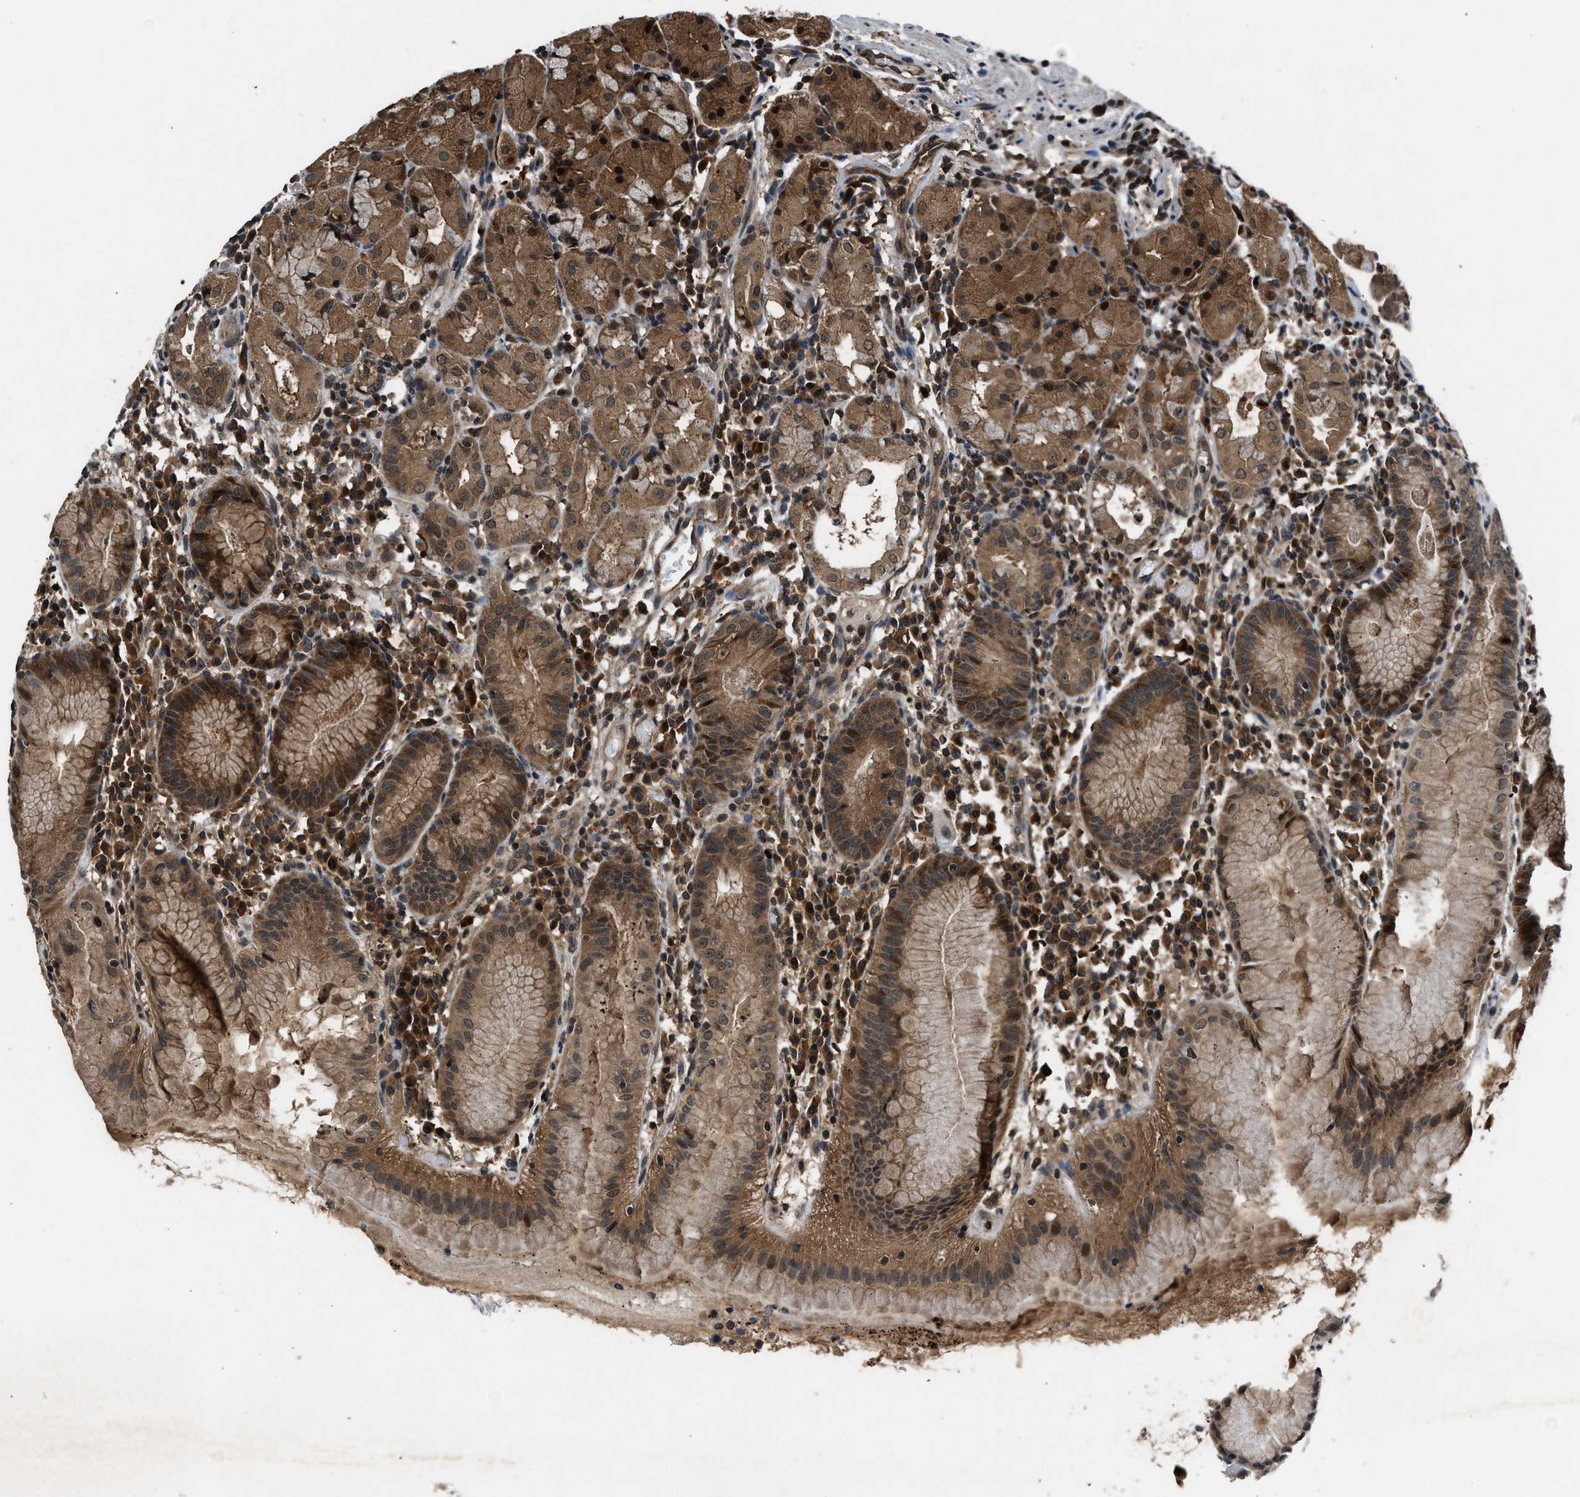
{"staining": {"intensity": "moderate", "quantity": ">75%", "location": "cytoplasmic/membranous"}, "tissue": "stomach", "cell_type": "Glandular cells", "image_type": "normal", "snomed": [{"axis": "morphology", "description": "Normal tissue, NOS"}, {"axis": "topography", "description": "Stomach"}, {"axis": "topography", "description": "Stomach, lower"}], "caption": "This is an image of immunohistochemistry (IHC) staining of normal stomach, which shows moderate positivity in the cytoplasmic/membranous of glandular cells.", "gene": "RPS6KB1", "patient": {"sex": "female", "age": 75}}